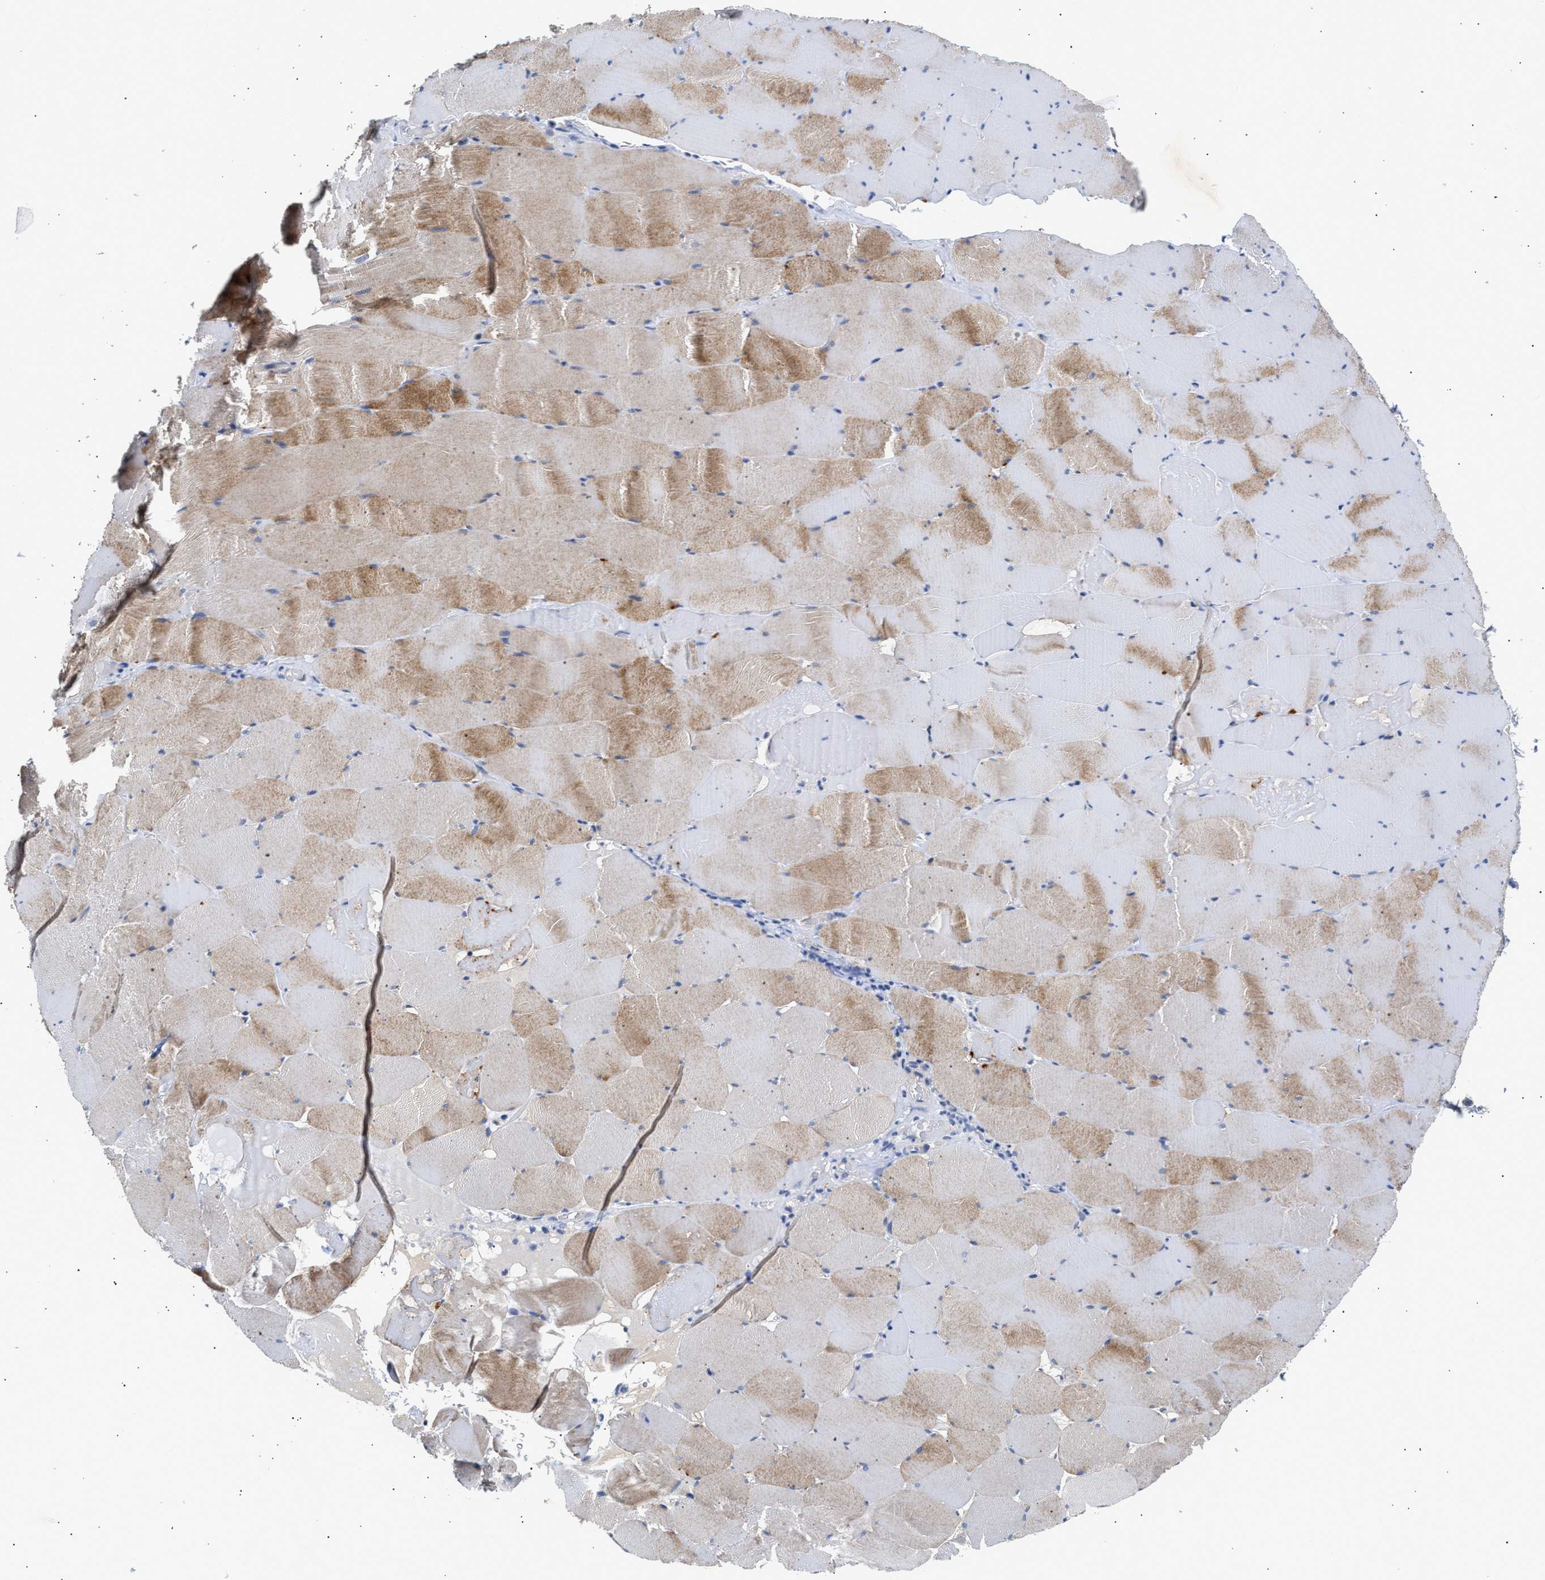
{"staining": {"intensity": "moderate", "quantity": "<25%", "location": "cytoplasmic/membranous"}, "tissue": "skeletal muscle", "cell_type": "Myocytes", "image_type": "normal", "snomed": [{"axis": "morphology", "description": "Normal tissue, NOS"}, {"axis": "topography", "description": "Skeletal muscle"}], "caption": "Human skeletal muscle stained with a brown dye displays moderate cytoplasmic/membranous positive positivity in about <25% of myocytes.", "gene": "CCDC146", "patient": {"sex": "male", "age": 62}}